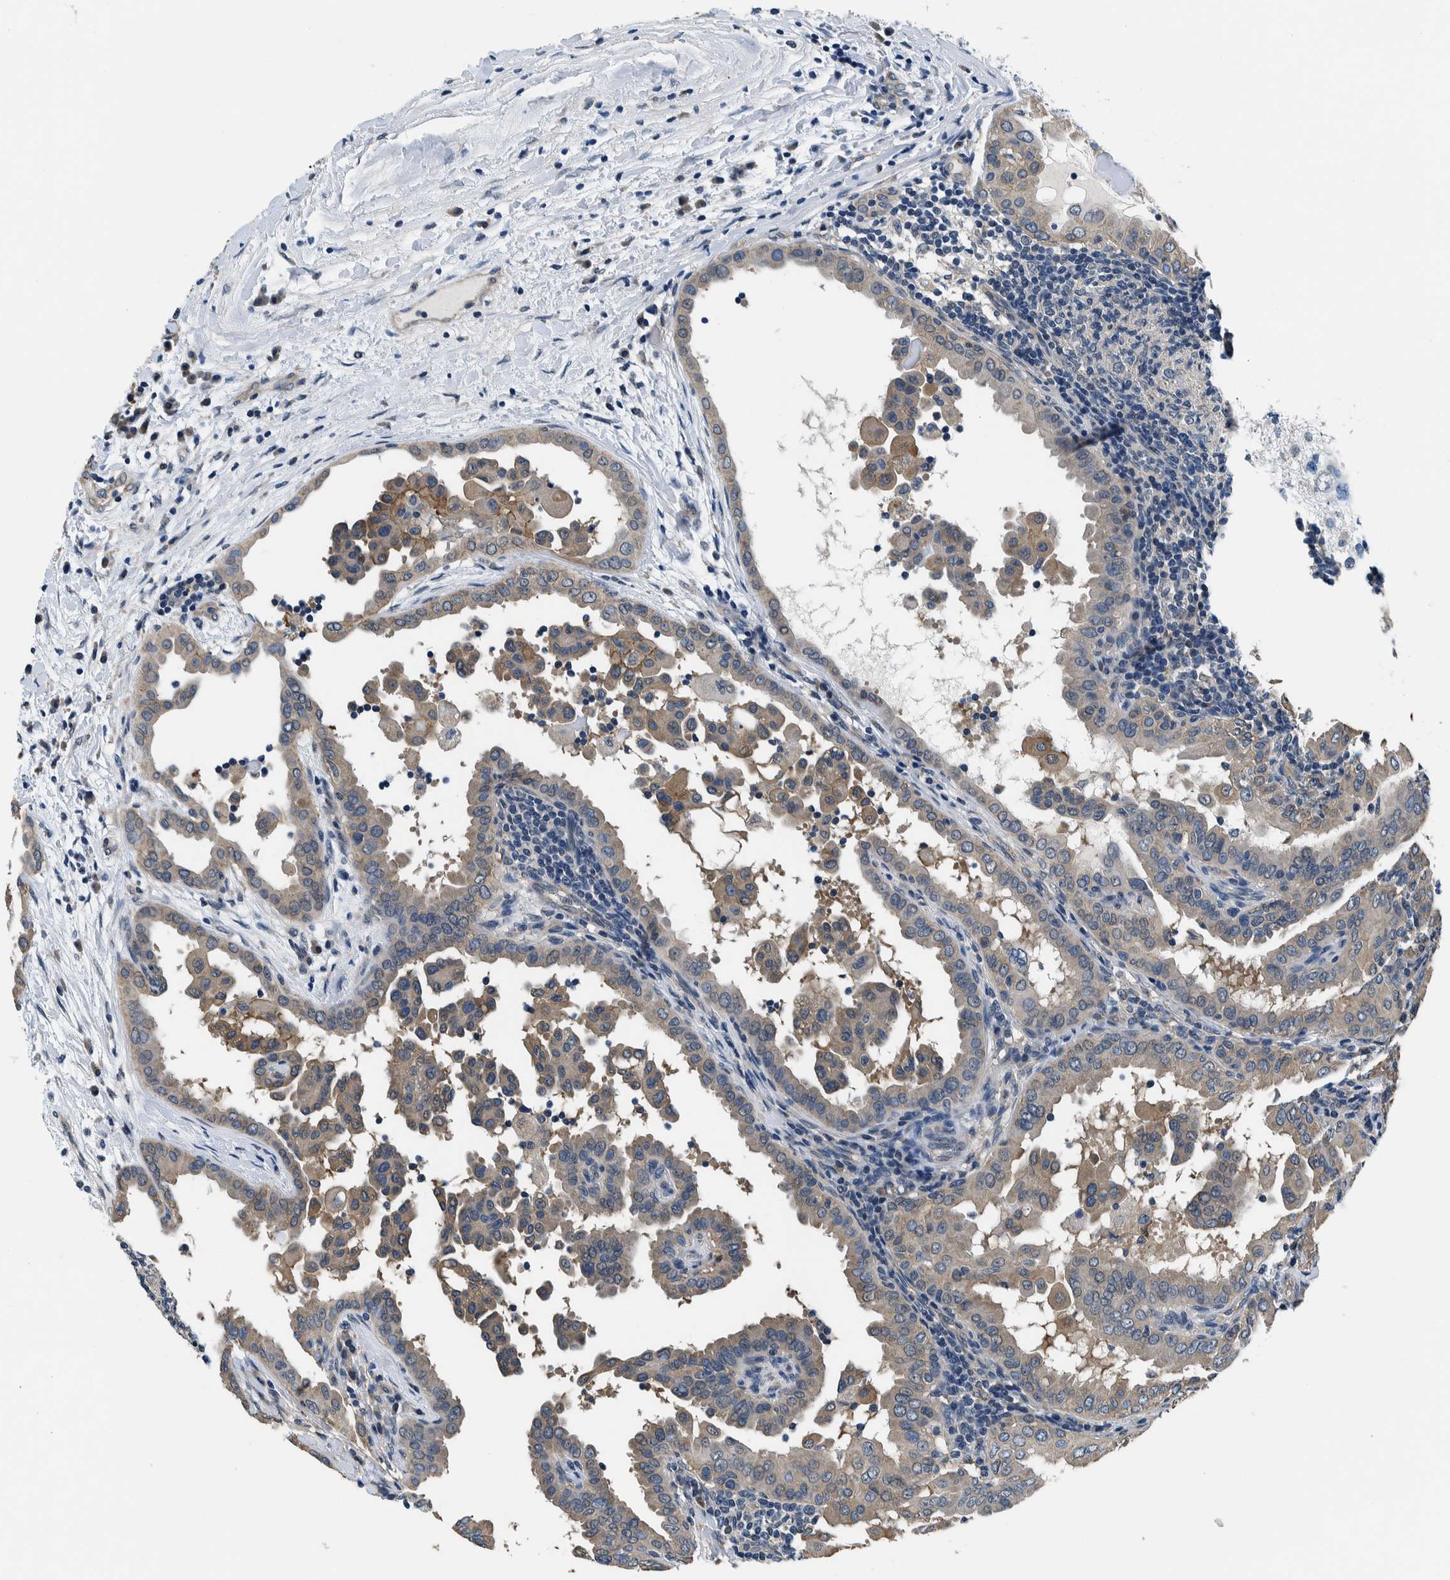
{"staining": {"intensity": "moderate", "quantity": "25%-75%", "location": "cytoplasmic/membranous"}, "tissue": "thyroid cancer", "cell_type": "Tumor cells", "image_type": "cancer", "snomed": [{"axis": "morphology", "description": "Papillary adenocarcinoma, NOS"}, {"axis": "topography", "description": "Thyroid gland"}], "caption": "A histopathology image of thyroid cancer stained for a protein exhibits moderate cytoplasmic/membranous brown staining in tumor cells.", "gene": "NIBAN2", "patient": {"sex": "male", "age": 33}}